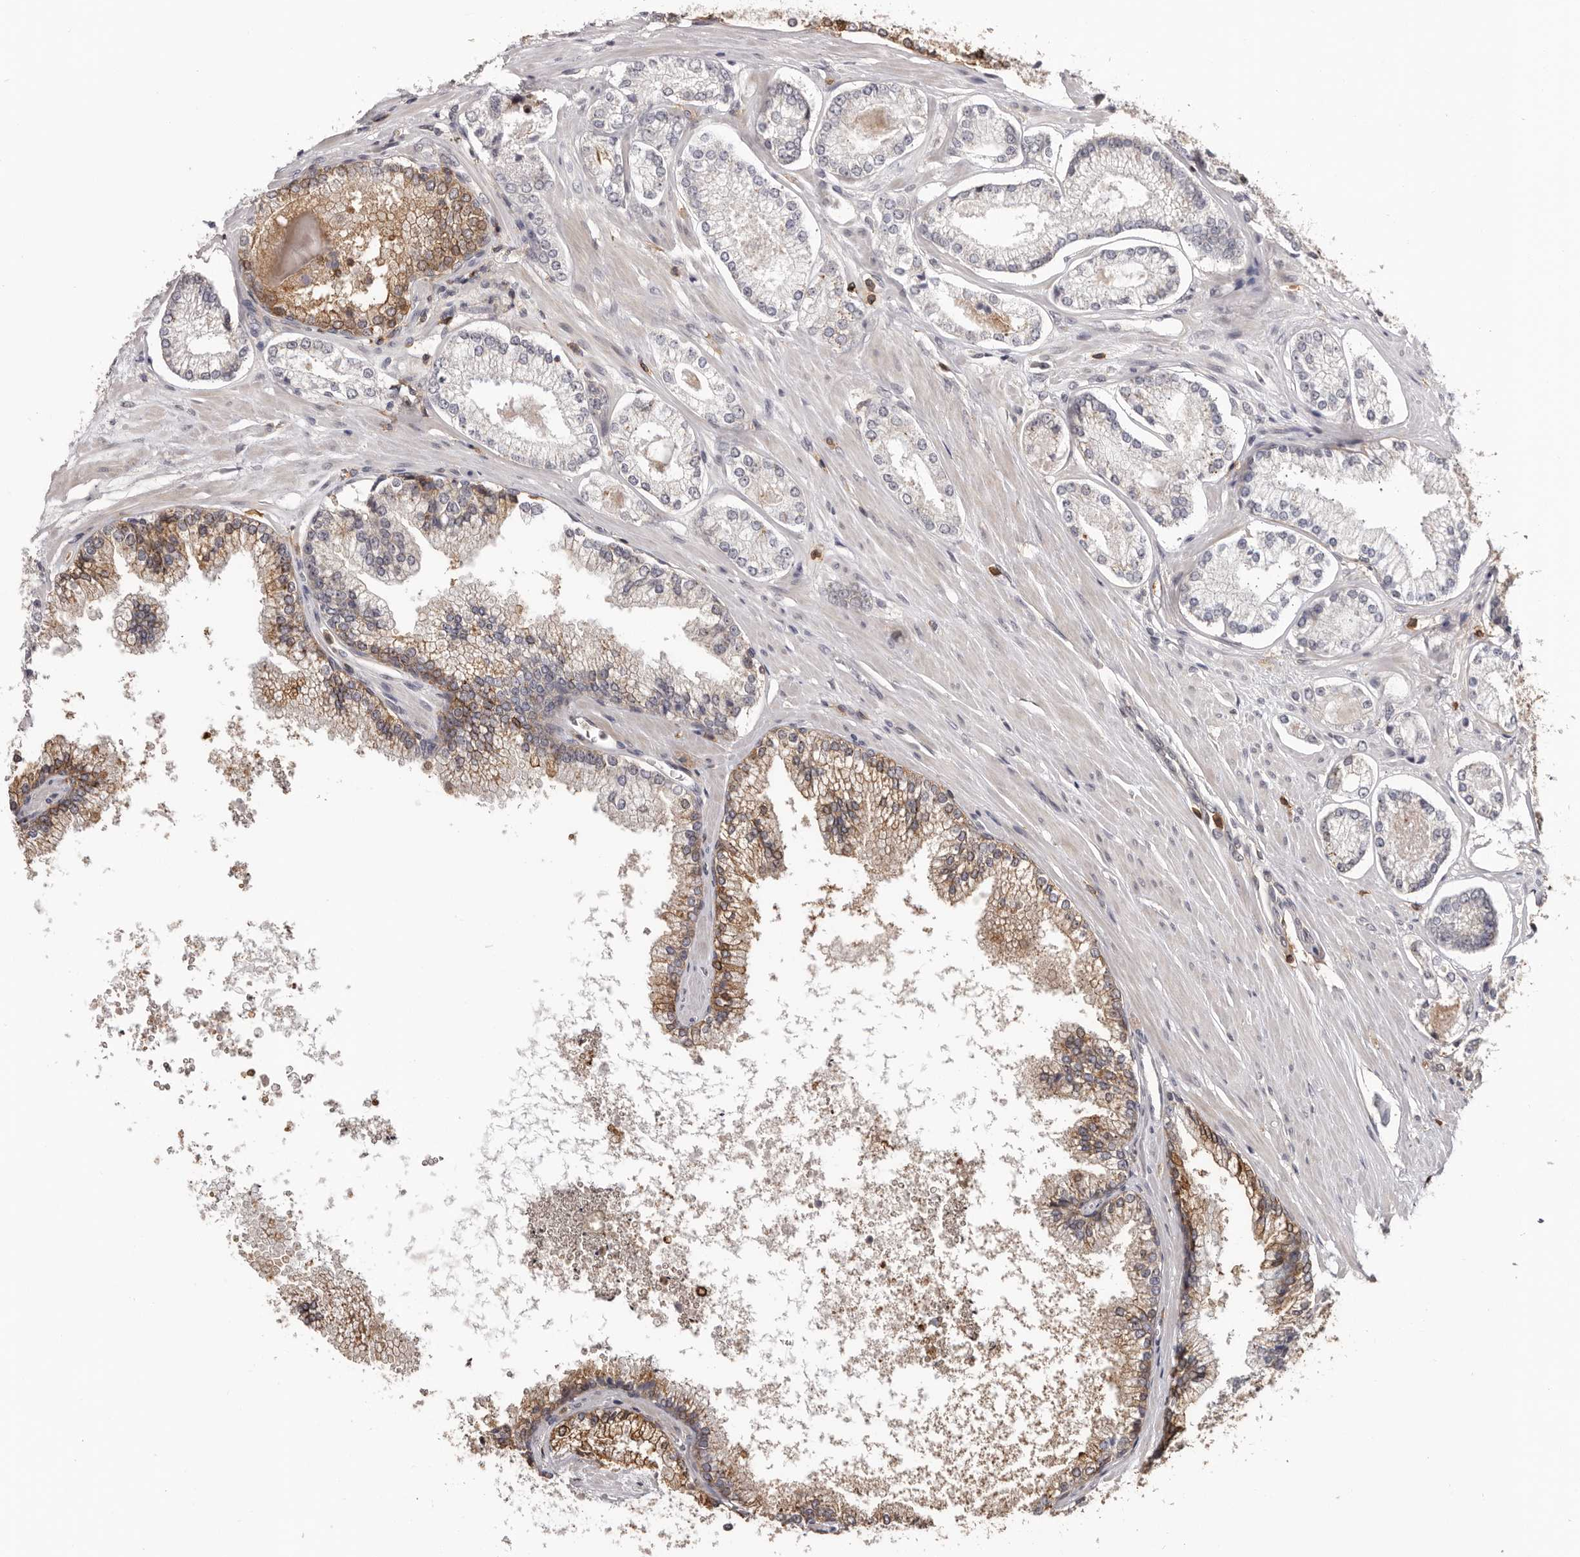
{"staining": {"intensity": "negative", "quantity": "none", "location": "none"}, "tissue": "prostate cancer", "cell_type": "Tumor cells", "image_type": "cancer", "snomed": [{"axis": "morphology", "description": "Adenocarcinoma, High grade"}, {"axis": "topography", "description": "Prostate"}], "caption": "Tumor cells show no significant expression in adenocarcinoma (high-grade) (prostate). Brightfield microscopy of immunohistochemistry stained with DAB (3,3'-diaminobenzidine) (brown) and hematoxylin (blue), captured at high magnification.", "gene": "PRR12", "patient": {"sex": "male", "age": 73}}